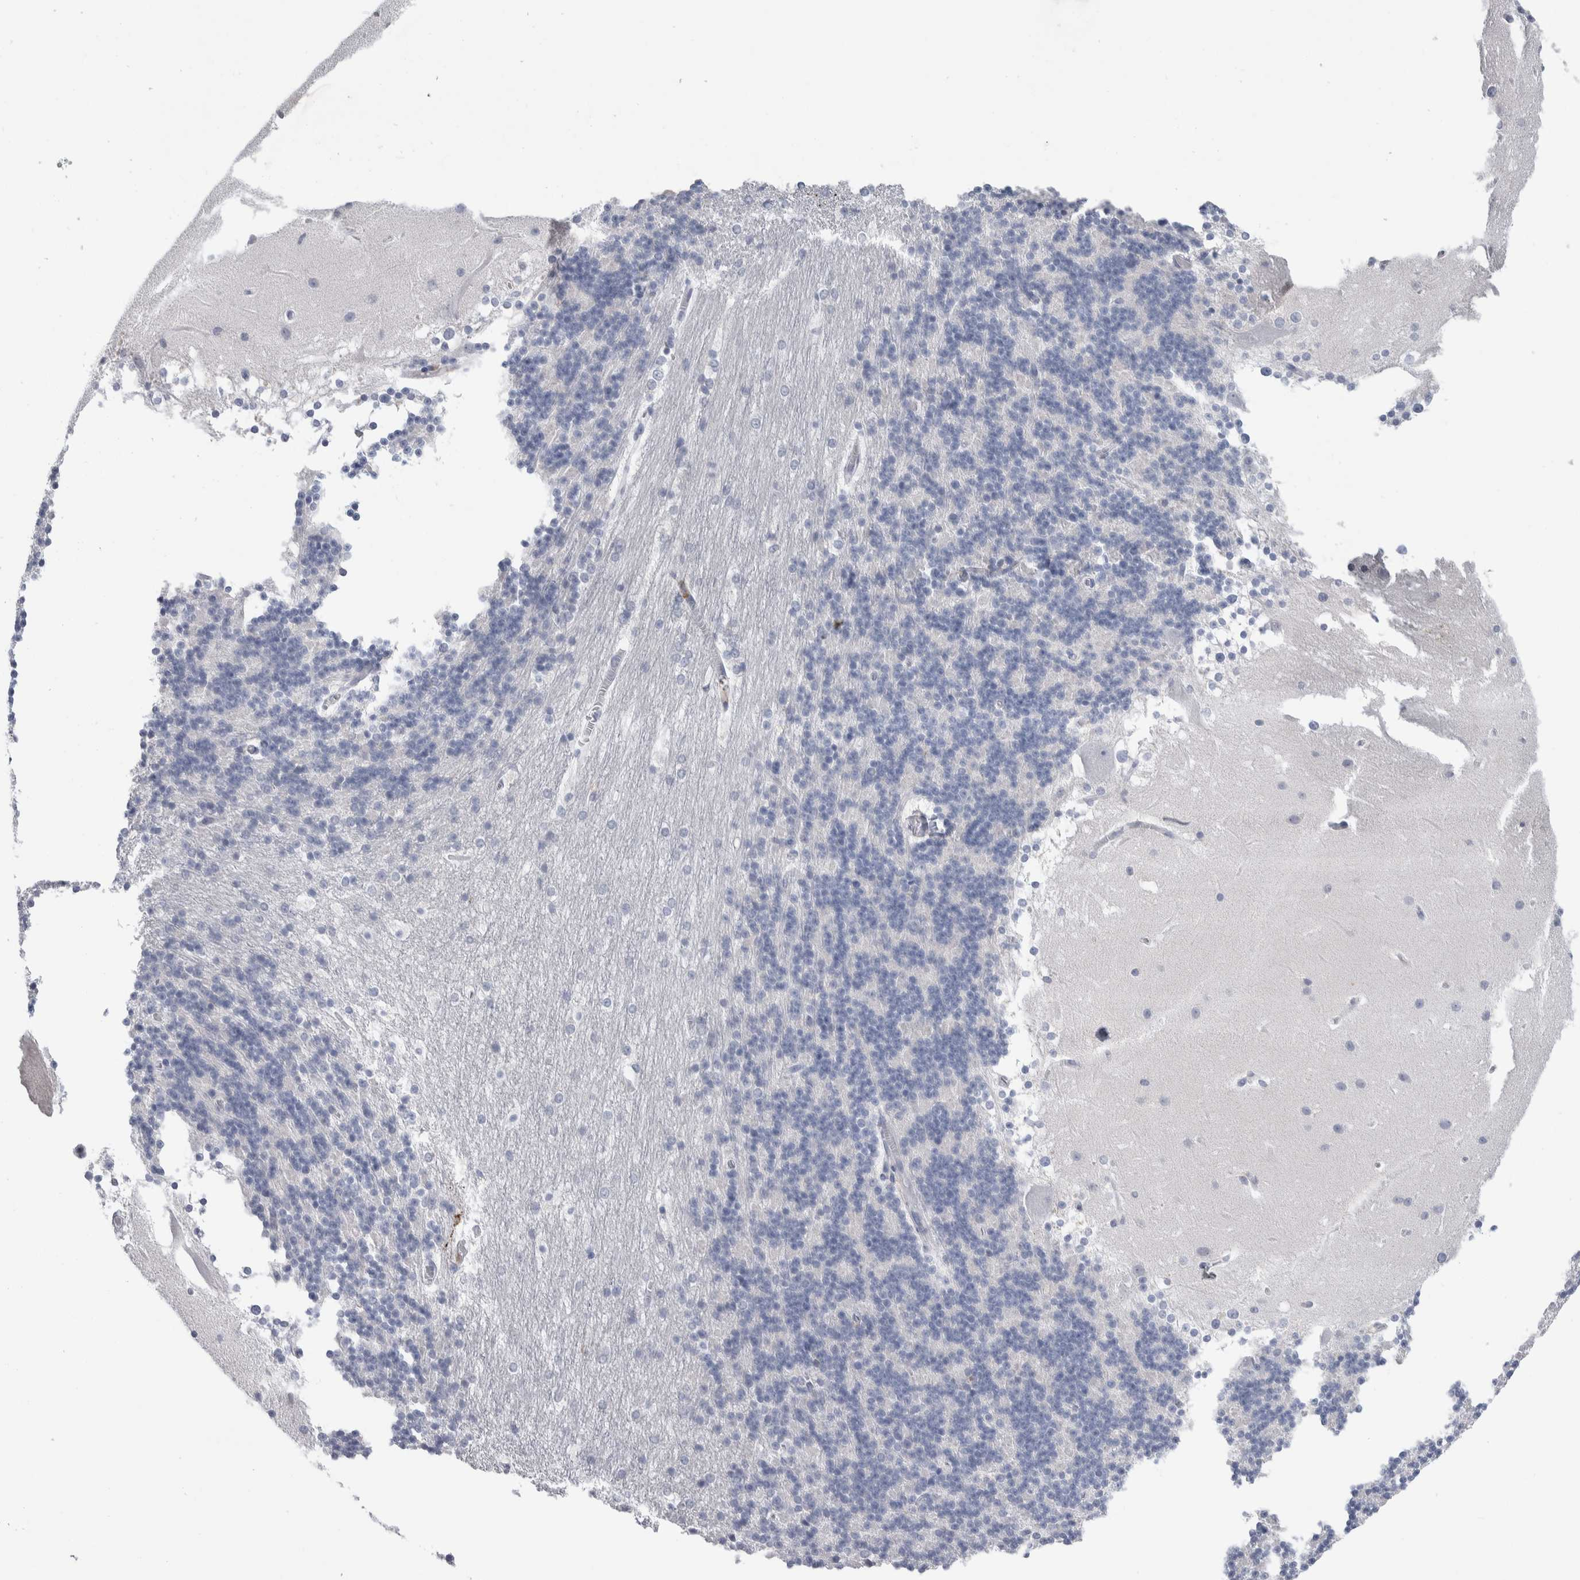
{"staining": {"intensity": "negative", "quantity": "none", "location": "none"}, "tissue": "cerebellum", "cell_type": "Cells in granular layer", "image_type": "normal", "snomed": [{"axis": "morphology", "description": "Normal tissue, NOS"}, {"axis": "topography", "description": "Cerebellum"}], "caption": "Immunohistochemistry (IHC) of unremarkable human cerebellum reveals no positivity in cells in granular layer. The staining is performed using DAB brown chromogen with nuclei counter-stained in using hematoxylin.", "gene": "LURAP1L", "patient": {"sex": "female", "age": 19}}